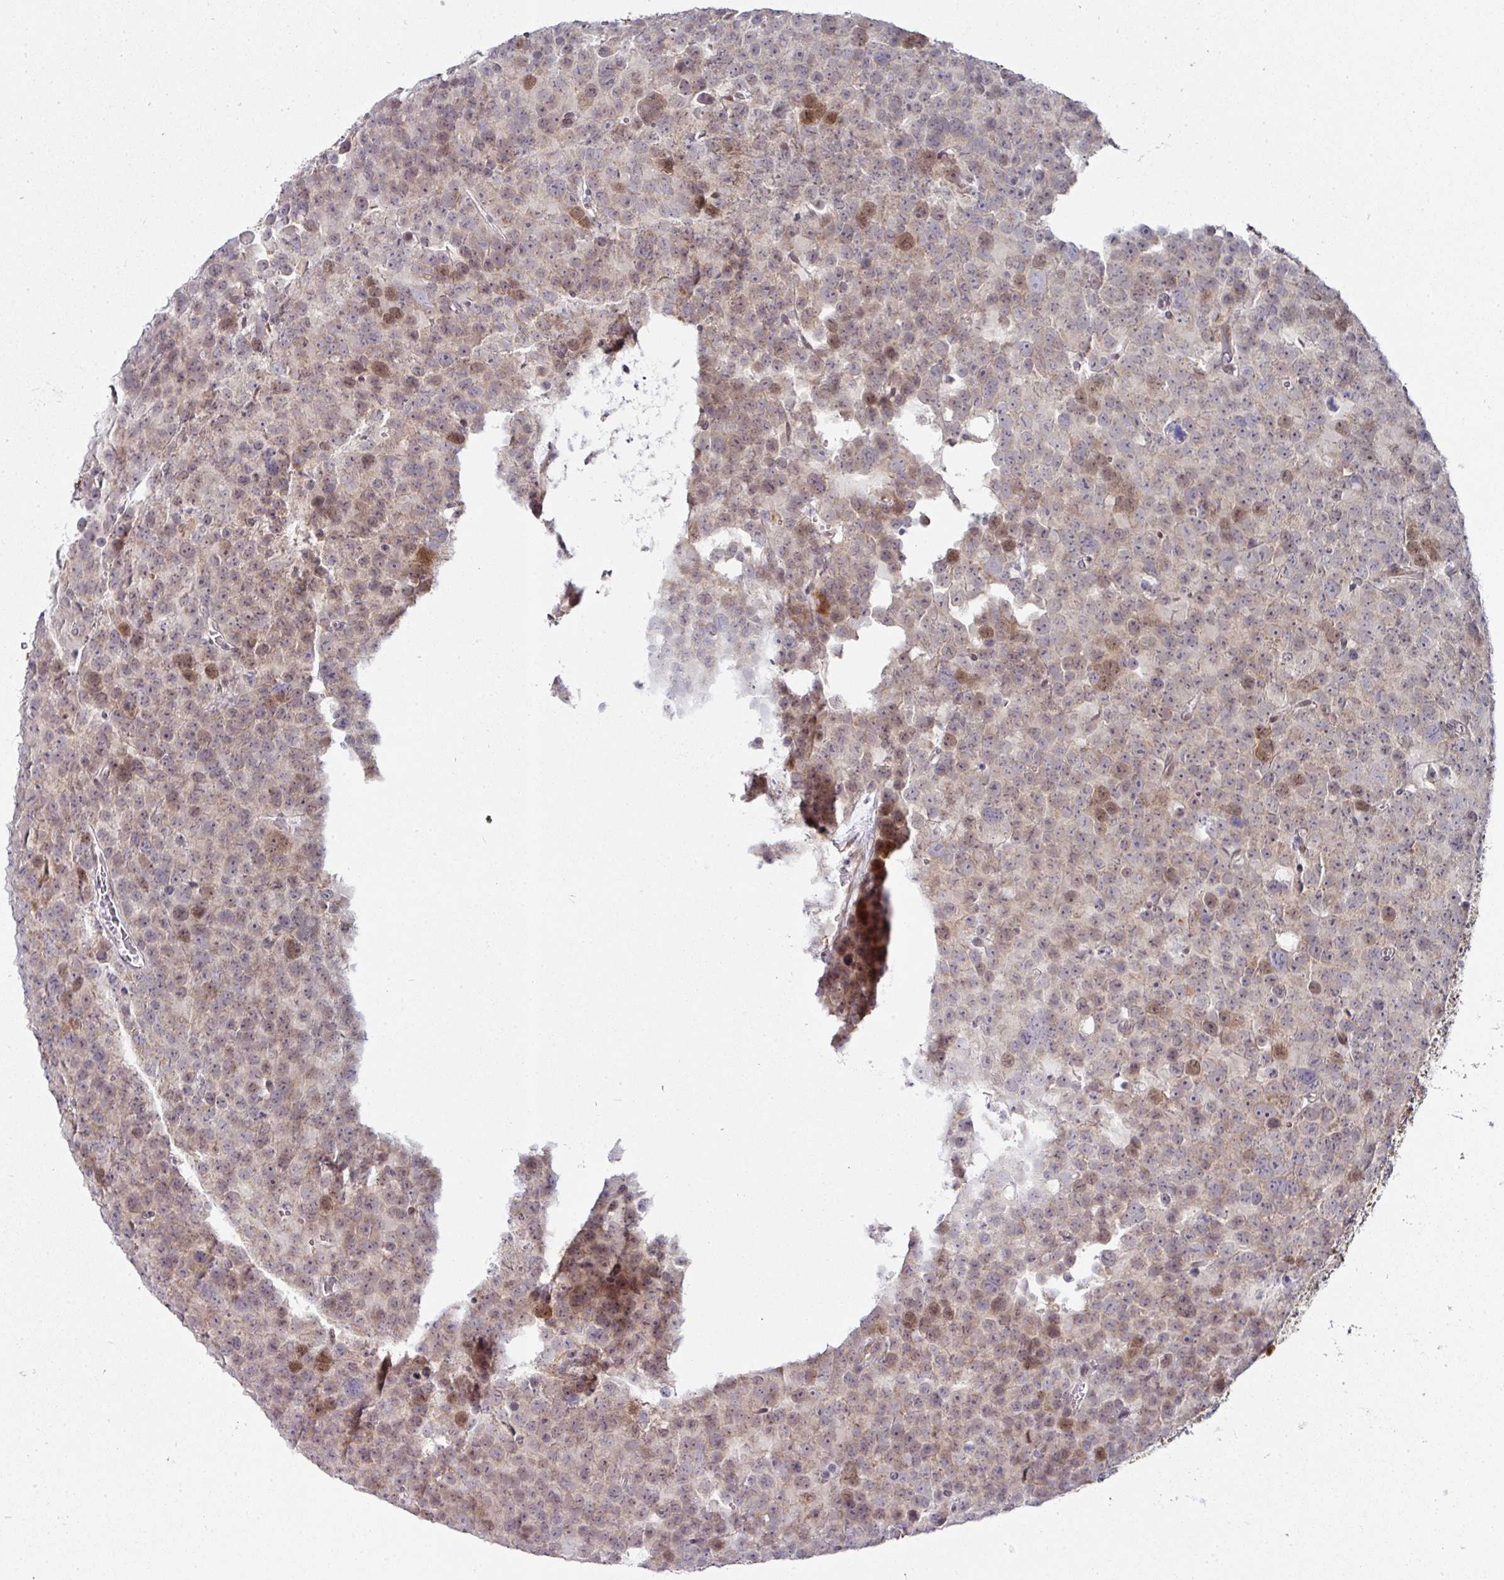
{"staining": {"intensity": "moderate", "quantity": "<25%", "location": "nuclear"}, "tissue": "testis cancer", "cell_type": "Tumor cells", "image_type": "cancer", "snomed": [{"axis": "morphology", "description": "Seminoma, NOS"}, {"axis": "topography", "description": "Testis"}], "caption": "Immunohistochemical staining of testis cancer shows moderate nuclear protein staining in approximately <25% of tumor cells.", "gene": "APOLD1", "patient": {"sex": "male", "age": 71}}